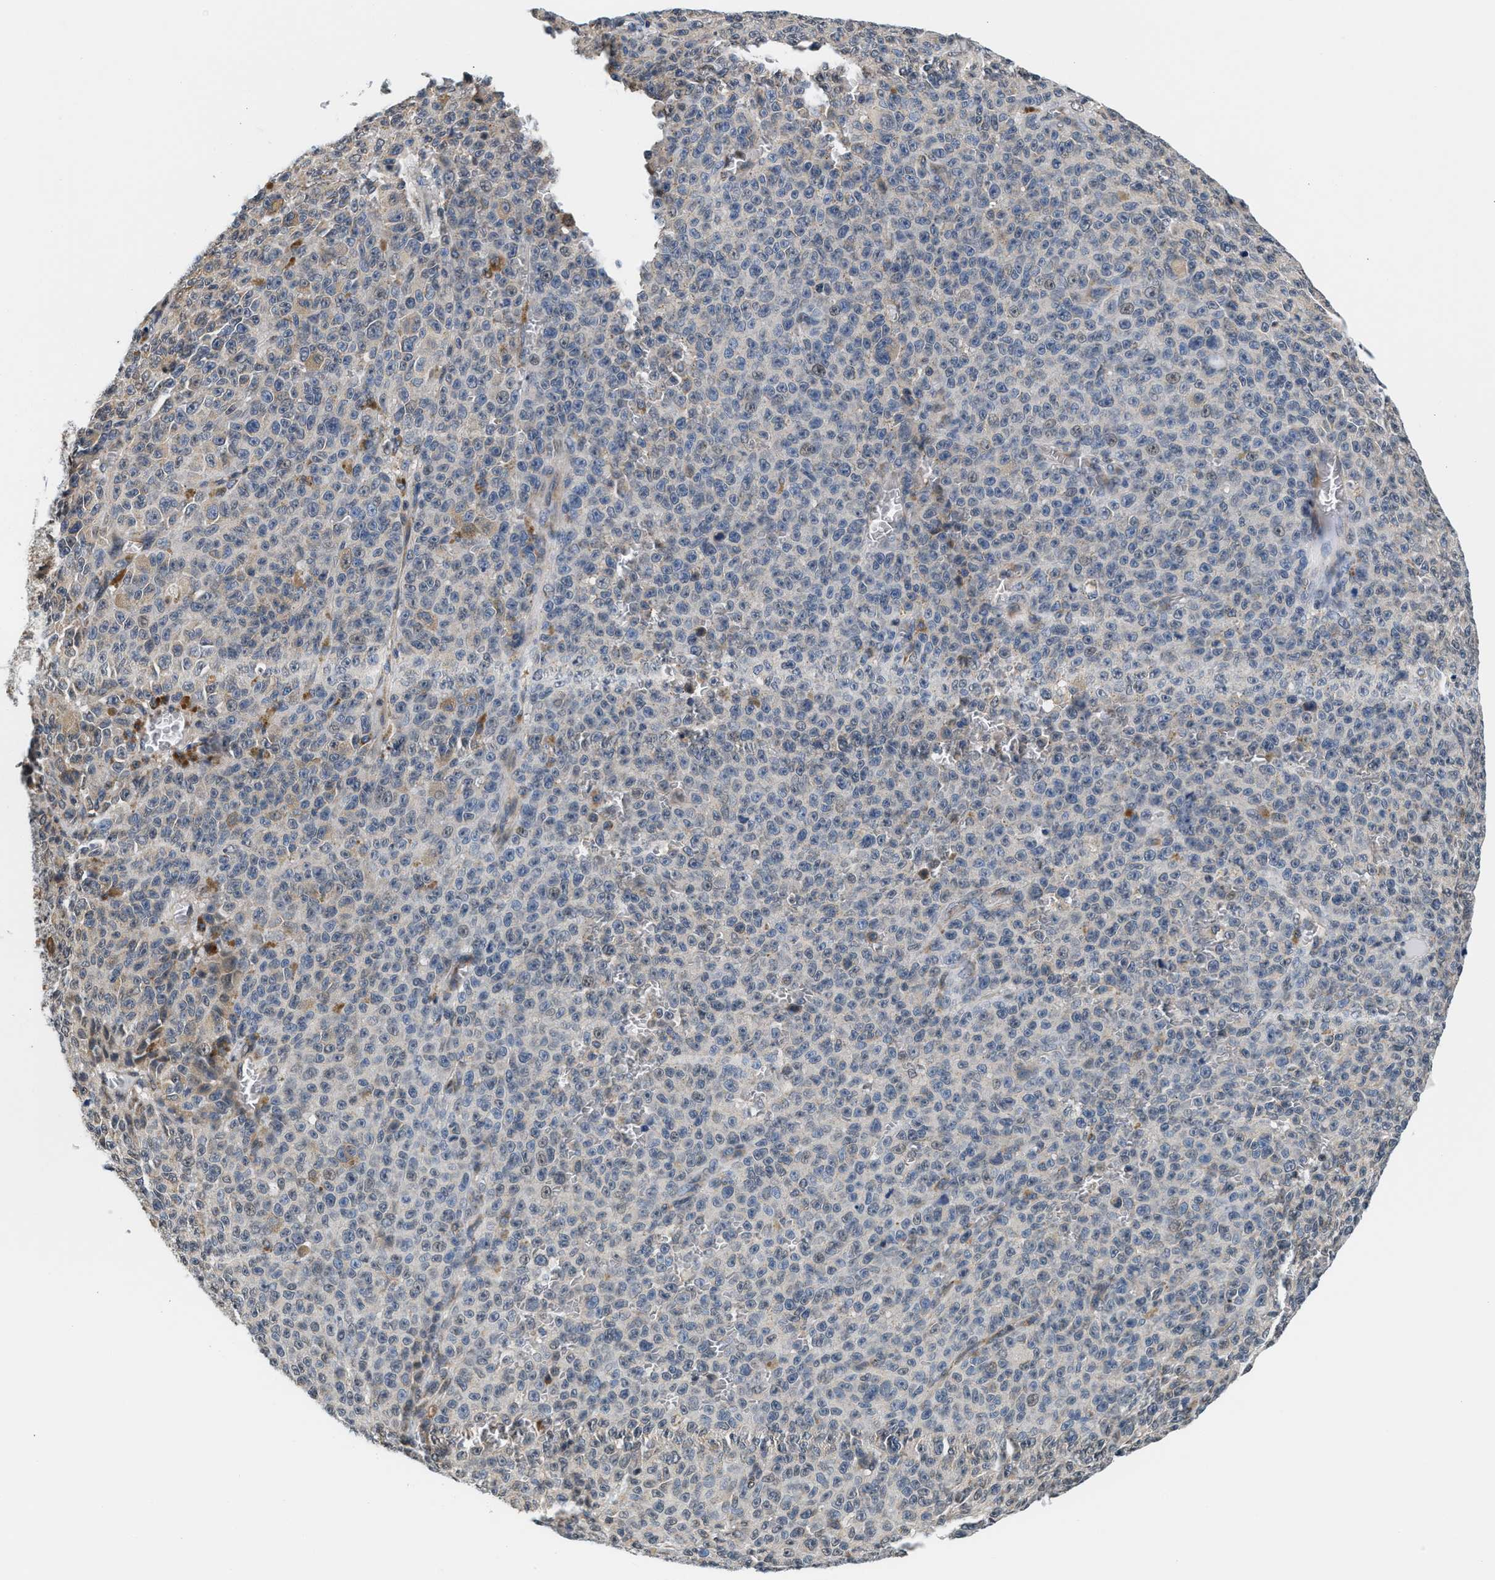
{"staining": {"intensity": "negative", "quantity": "none", "location": "none"}, "tissue": "melanoma", "cell_type": "Tumor cells", "image_type": "cancer", "snomed": [{"axis": "morphology", "description": "Malignant melanoma, NOS"}, {"axis": "topography", "description": "Skin"}], "caption": "Immunohistochemistry (IHC) micrograph of melanoma stained for a protein (brown), which exhibits no staining in tumor cells.", "gene": "KCNMB2", "patient": {"sex": "female", "age": 82}}